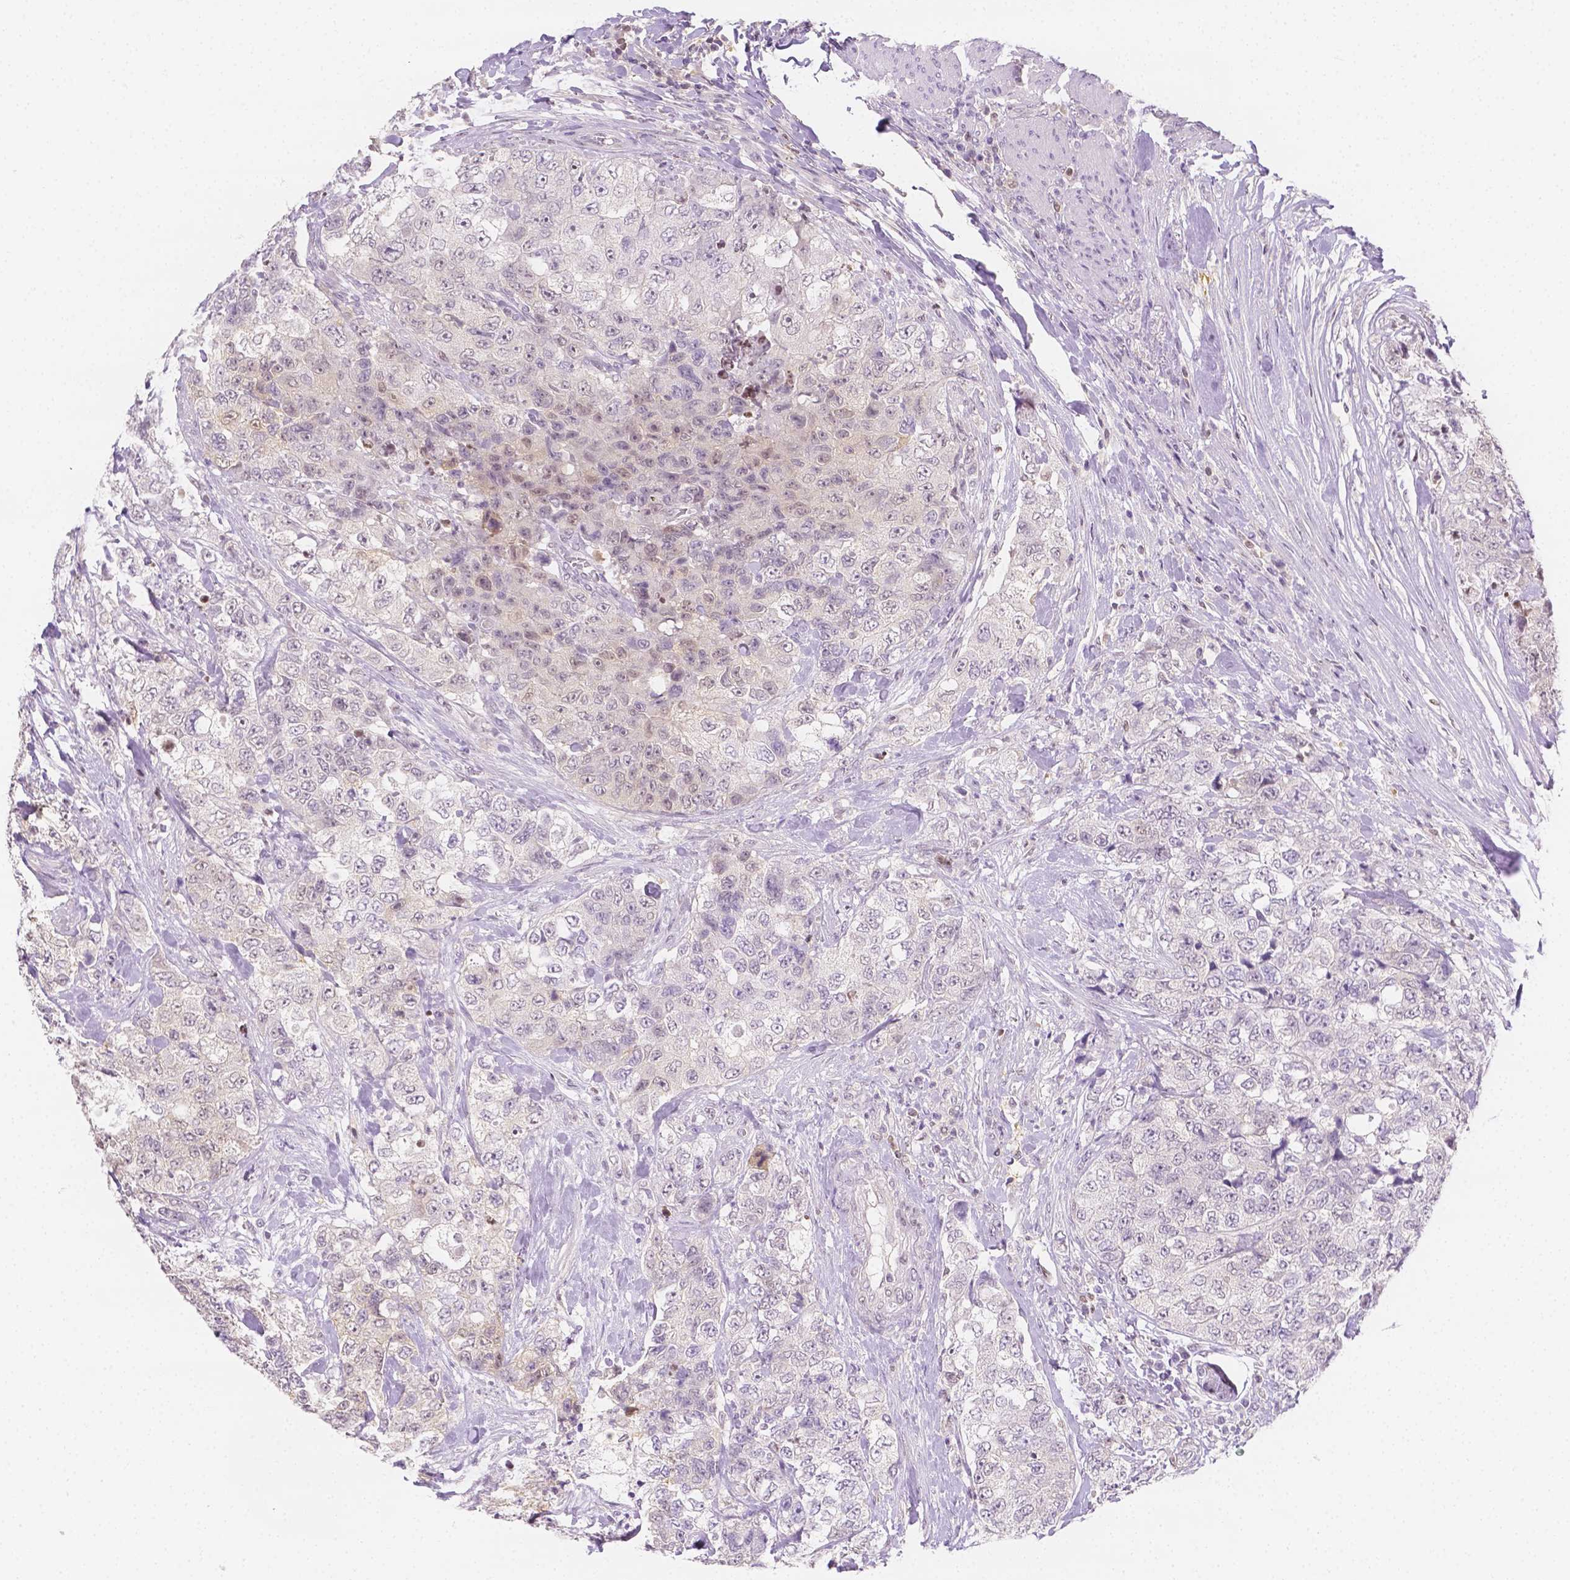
{"staining": {"intensity": "negative", "quantity": "none", "location": "none"}, "tissue": "urothelial cancer", "cell_type": "Tumor cells", "image_type": "cancer", "snomed": [{"axis": "morphology", "description": "Urothelial carcinoma, High grade"}, {"axis": "topography", "description": "Urinary bladder"}], "caption": "The IHC micrograph has no significant positivity in tumor cells of urothelial carcinoma (high-grade) tissue.", "gene": "SGTB", "patient": {"sex": "female", "age": 78}}